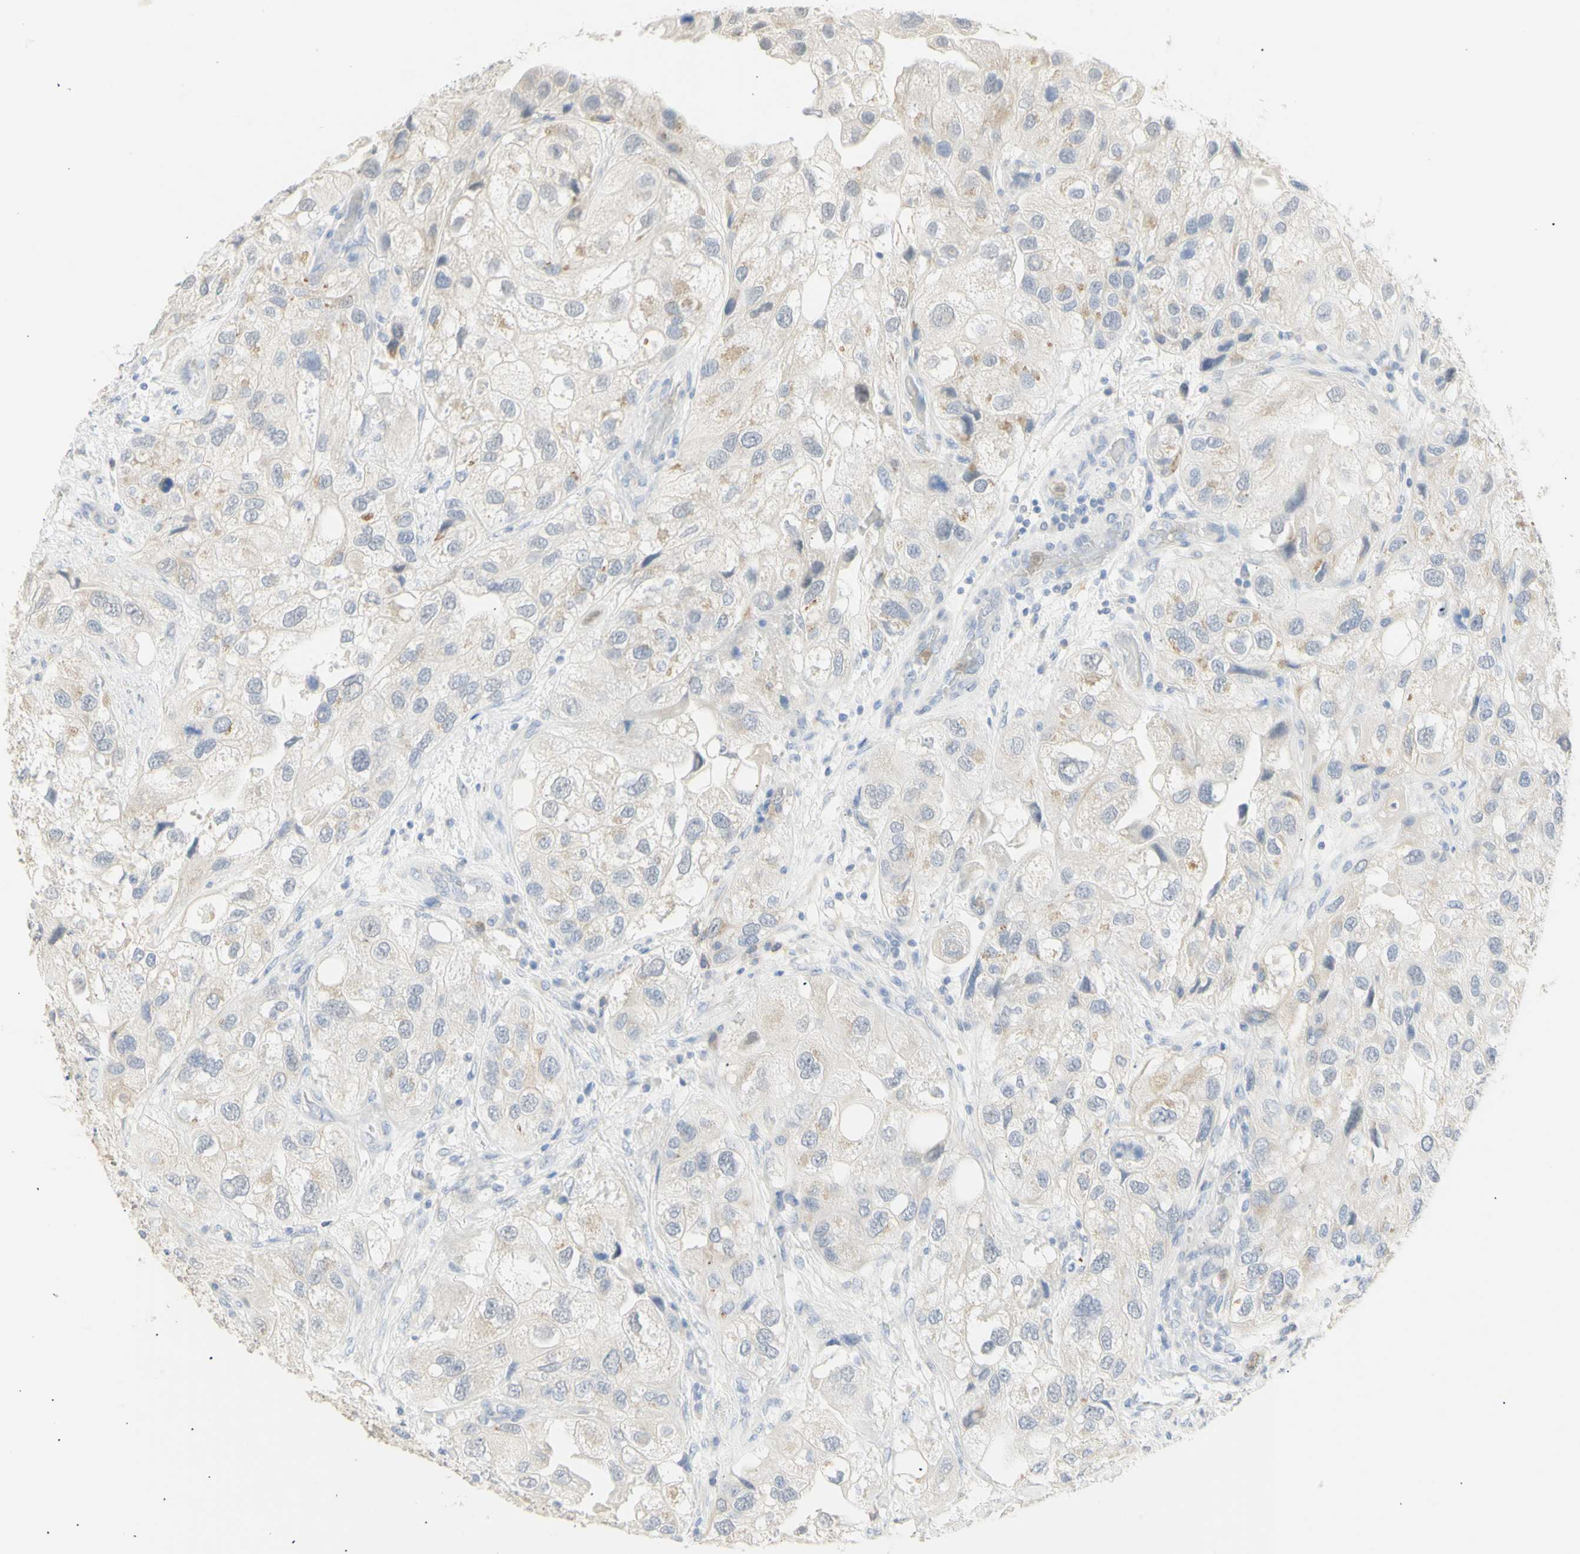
{"staining": {"intensity": "weak", "quantity": ">75%", "location": "cytoplasmic/membranous"}, "tissue": "urothelial cancer", "cell_type": "Tumor cells", "image_type": "cancer", "snomed": [{"axis": "morphology", "description": "Urothelial carcinoma, High grade"}, {"axis": "topography", "description": "Urinary bladder"}], "caption": "An immunohistochemistry (IHC) micrograph of neoplastic tissue is shown. Protein staining in brown shows weak cytoplasmic/membranous positivity in high-grade urothelial carcinoma within tumor cells. Immunohistochemistry stains the protein in brown and the nuclei are stained blue.", "gene": "B4GALNT3", "patient": {"sex": "female", "age": 64}}